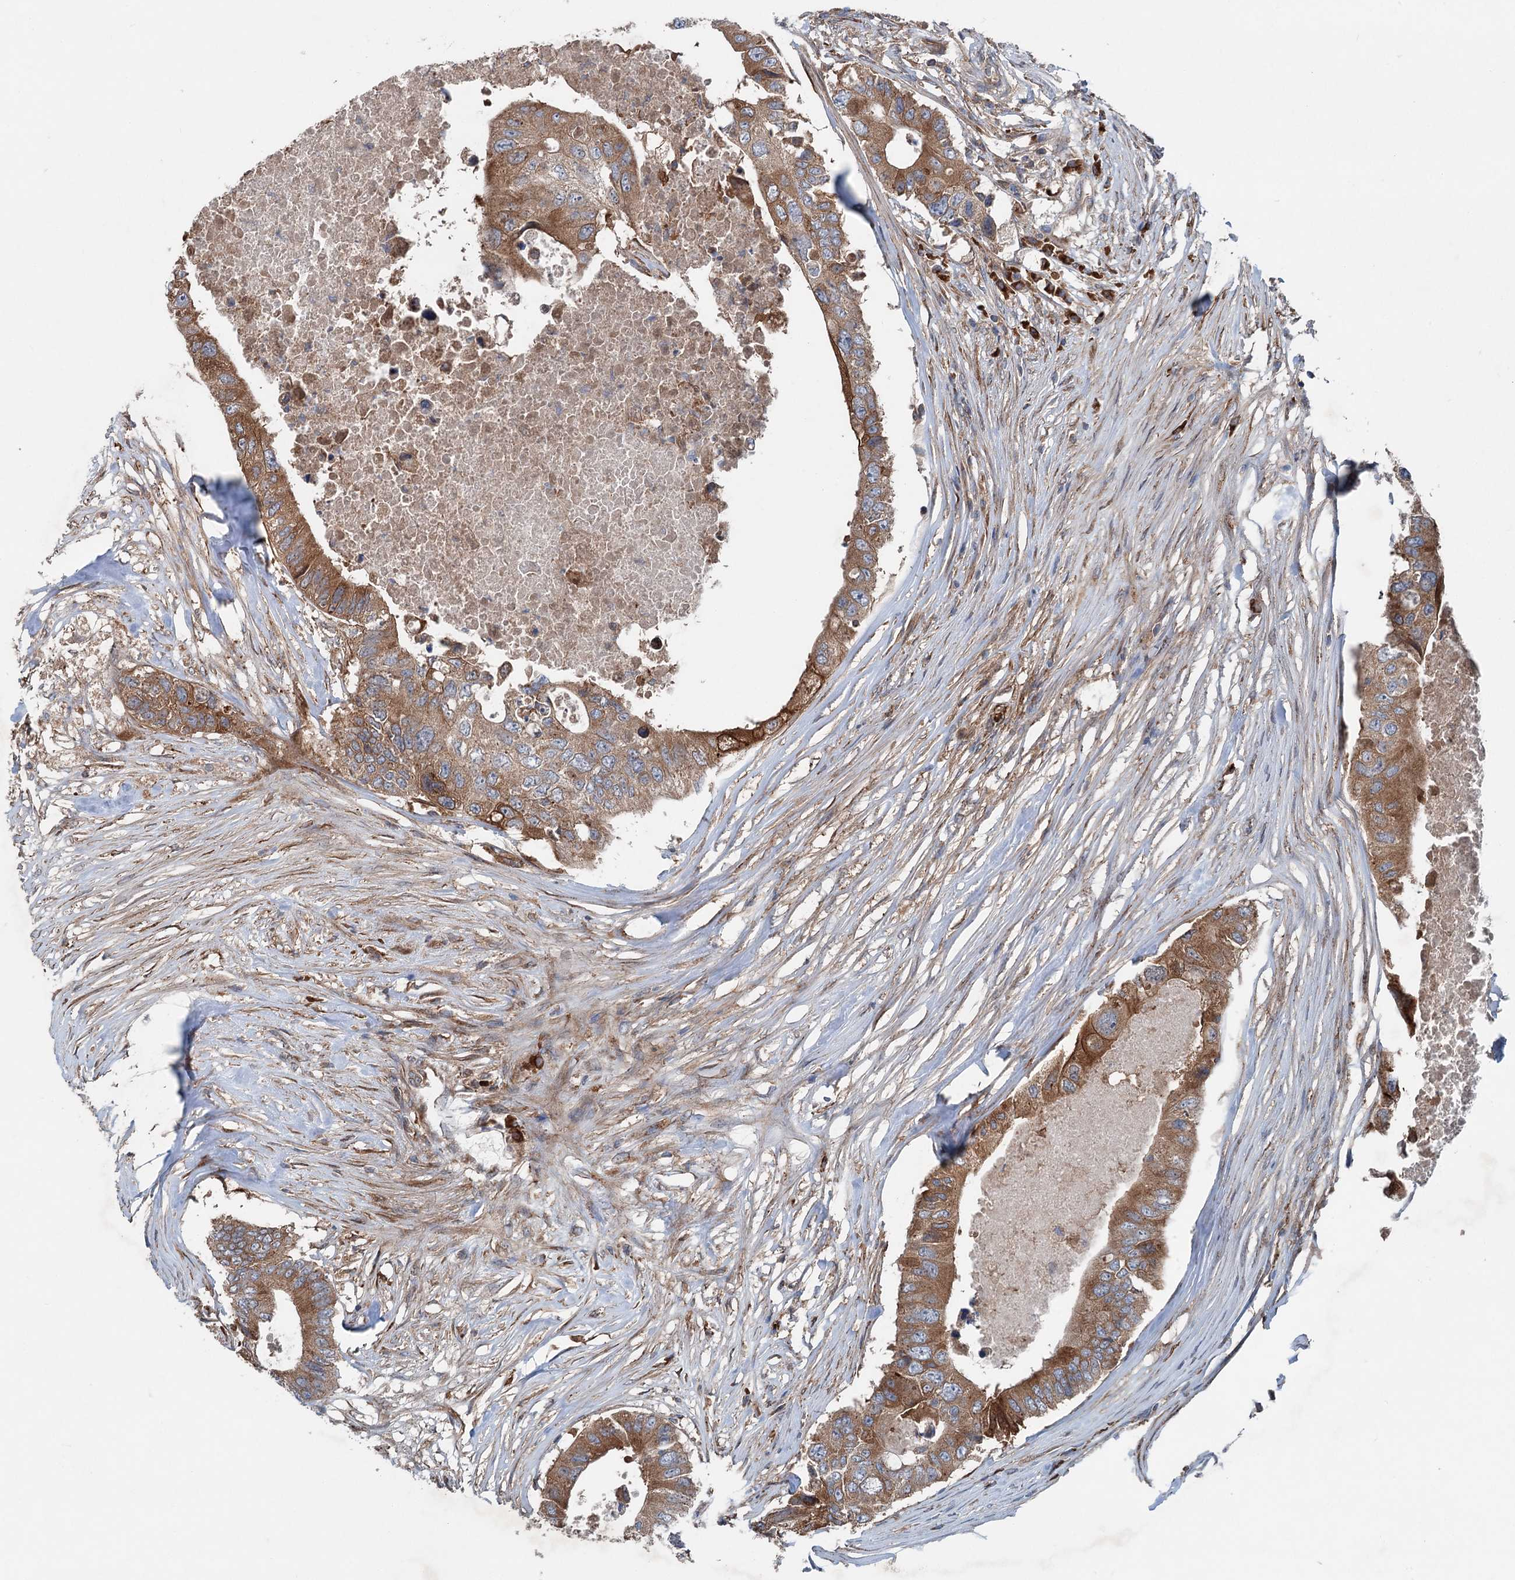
{"staining": {"intensity": "moderate", "quantity": ">75%", "location": "cytoplasmic/membranous"}, "tissue": "colorectal cancer", "cell_type": "Tumor cells", "image_type": "cancer", "snomed": [{"axis": "morphology", "description": "Adenocarcinoma, NOS"}, {"axis": "topography", "description": "Colon"}], "caption": "Adenocarcinoma (colorectal) tissue exhibits moderate cytoplasmic/membranous positivity in approximately >75% of tumor cells", "gene": "CALCOCO1", "patient": {"sex": "male", "age": 71}}